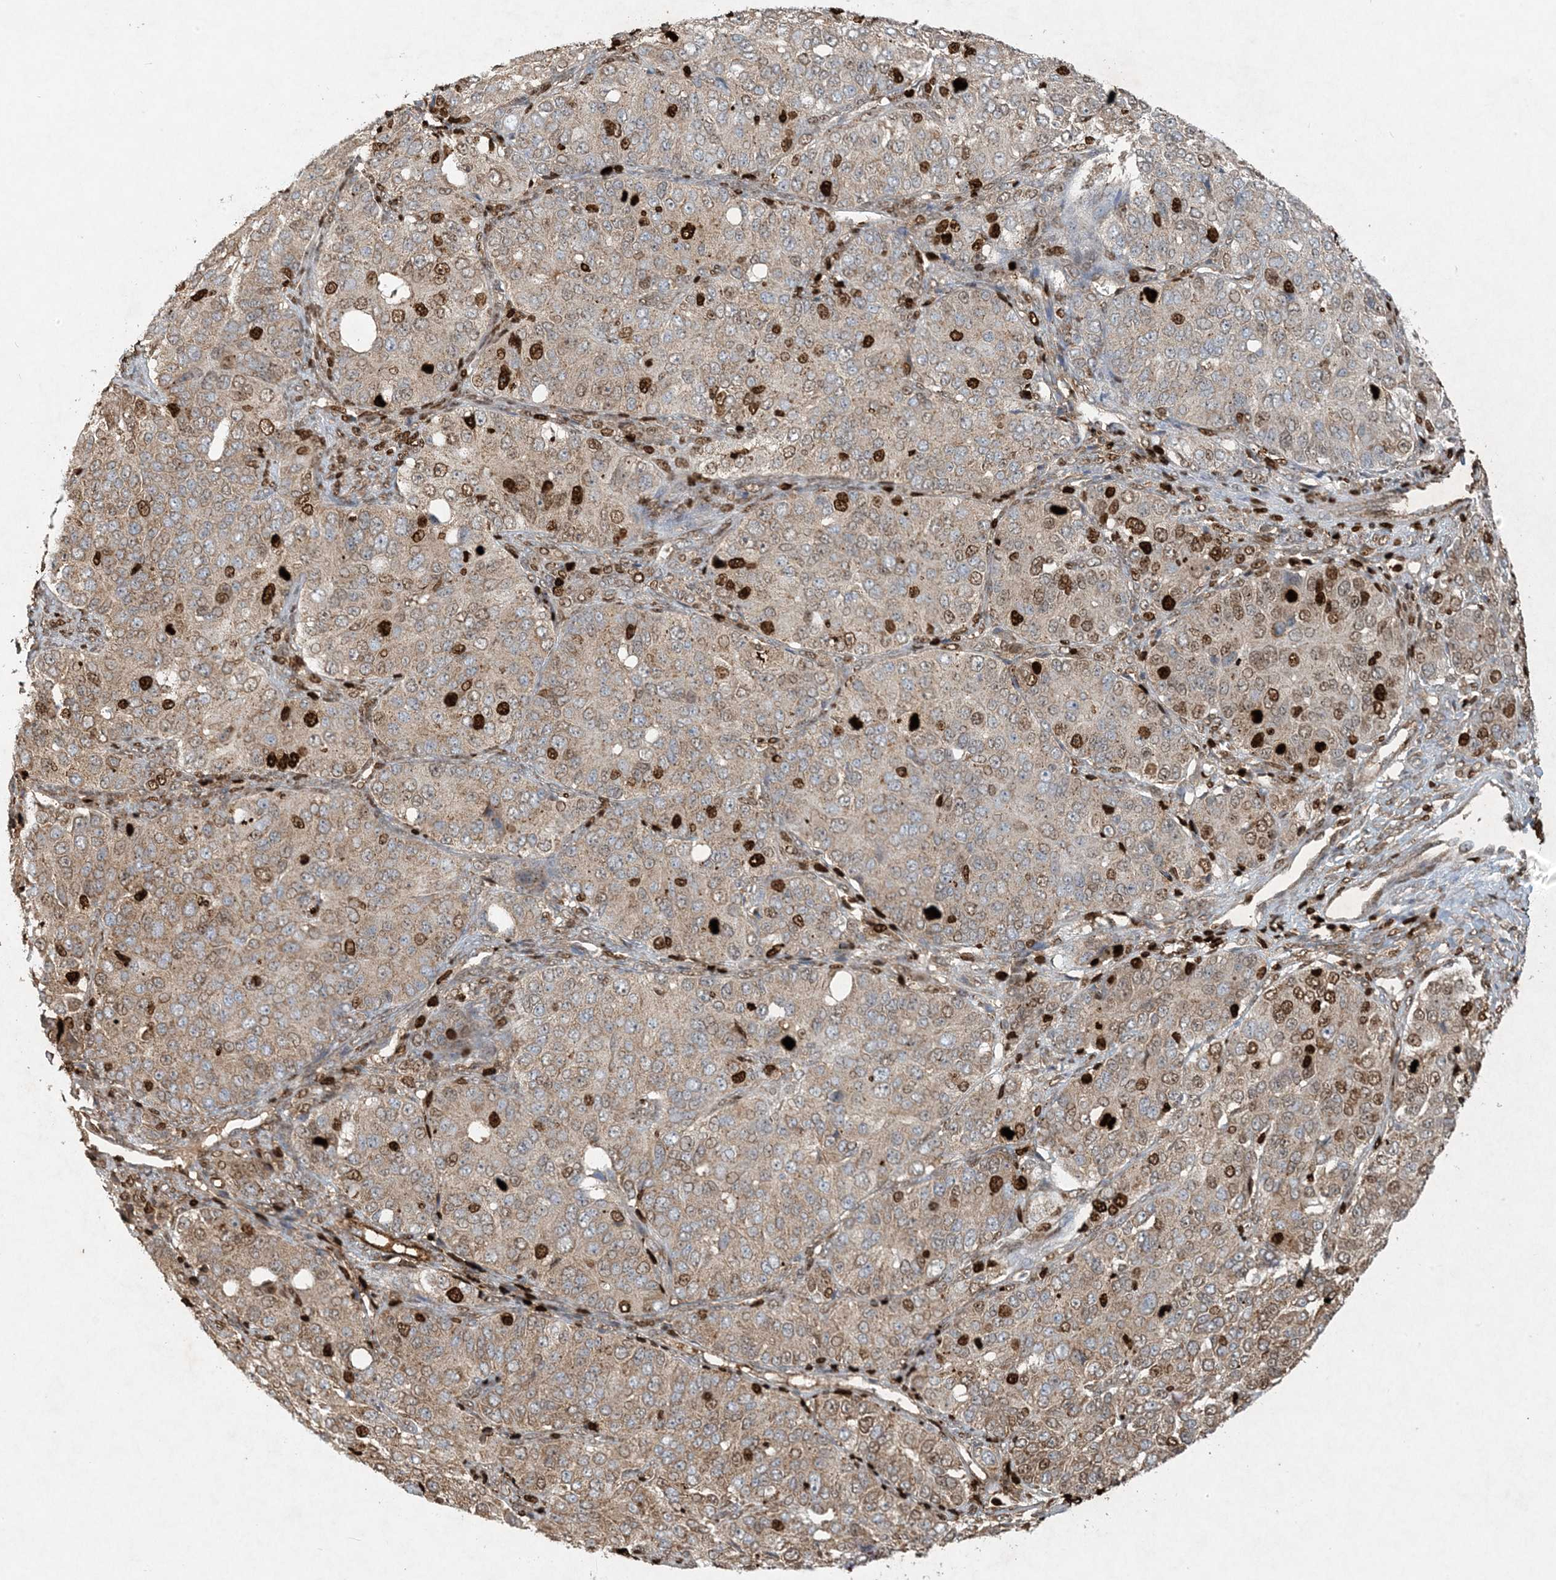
{"staining": {"intensity": "strong", "quantity": ">75%", "location": "cytoplasmic/membranous,nuclear"}, "tissue": "ovarian cancer", "cell_type": "Tumor cells", "image_type": "cancer", "snomed": [{"axis": "morphology", "description": "Carcinoma, endometroid"}, {"axis": "topography", "description": "Ovary"}], "caption": "Approximately >75% of tumor cells in human ovarian cancer exhibit strong cytoplasmic/membranous and nuclear protein staining as visualized by brown immunohistochemical staining.", "gene": "MCOLN1", "patient": {"sex": "female", "age": 51}}